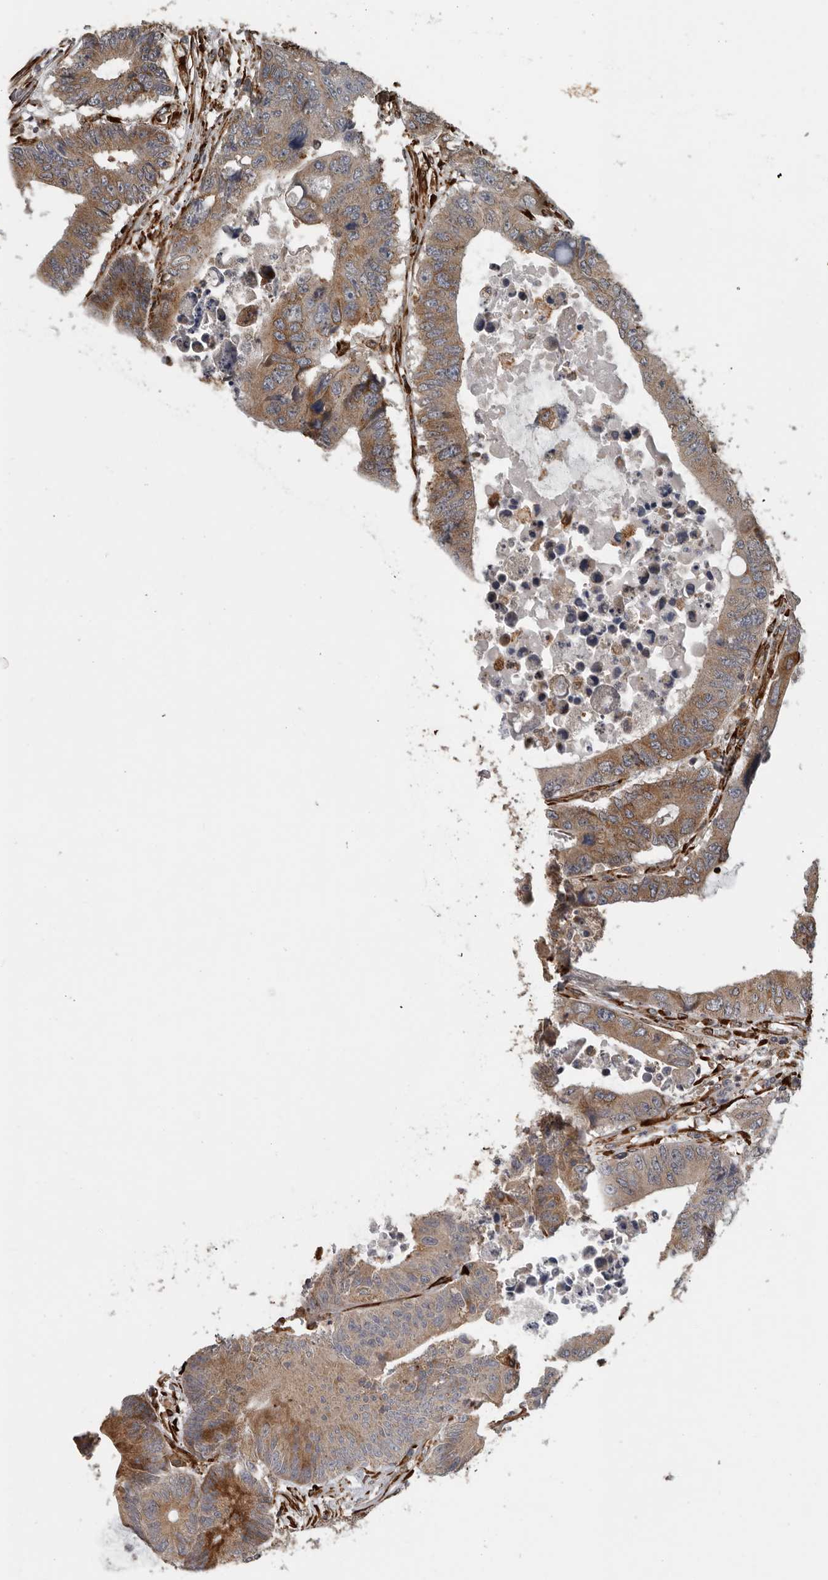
{"staining": {"intensity": "moderate", "quantity": ">75%", "location": "cytoplasmic/membranous"}, "tissue": "colorectal cancer", "cell_type": "Tumor cells", "image_type": "cancer", "snomed": [{"axis": "morphology", "description": "Adenocarcinoma, NOS"}, {"axis": "topography", "description": "Rectum"}], "caption": "This photomicrograph reveals colorectal cancer stained with immunohistochemistry to label a protein in brown. The cytoplasmic/membranous of tumor cells show moderate positivity for the protein. Nuclei are counter-stained blue.", "gene": "CEP350", "patient": {"sex": "male", "age": 84}}